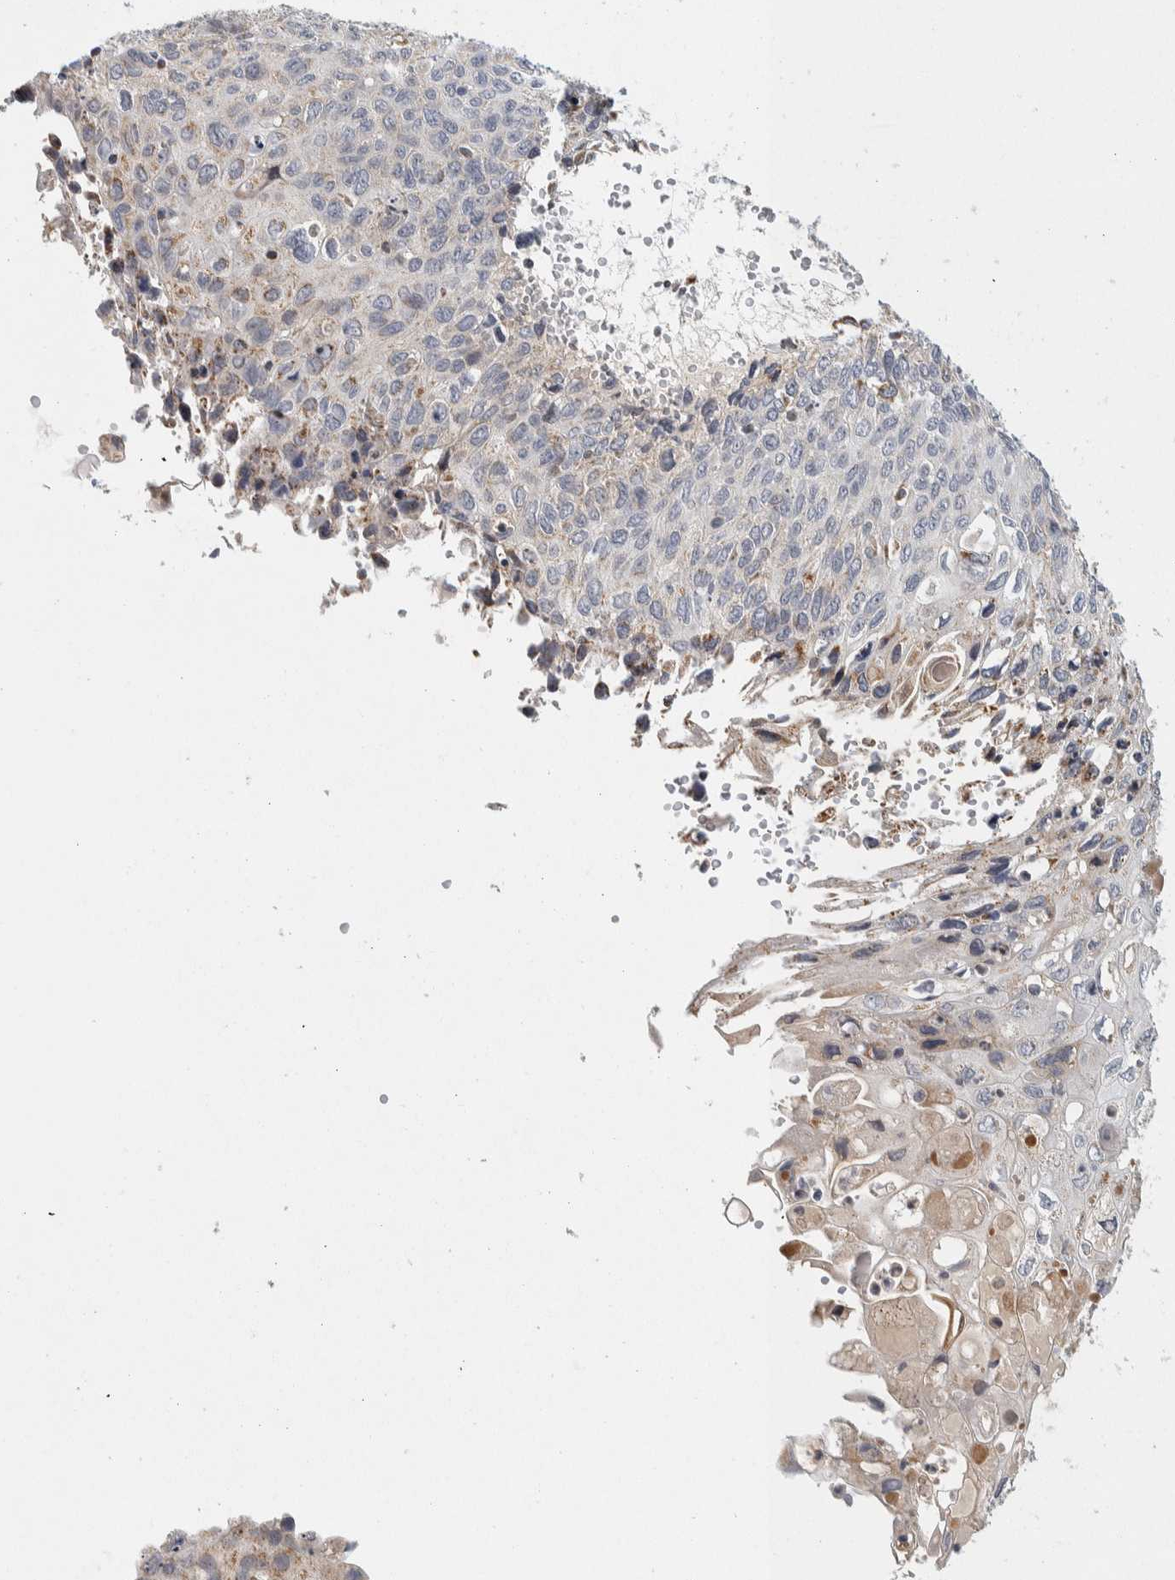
{"staining": {"intensity": "weak", "quantity": "<25%", "location": "cytoplasmic/membranous"}, "tissue": "cervical cancer", "cell_type": "Tumor cells", "image_type": "cancer", "snomed": [{"axis": "morphology", "description": "Squamous cell carcinoma, NOS"}, {"axis": "topography", "description": "Cervix"}], "caption": "Immunohistochemistry histopathology image of cervical cancer stained for a protein (brown), which displays no positivity in tumor cells.", "gene": "AFP", "patient": {"sex": "female", "age": 70}}